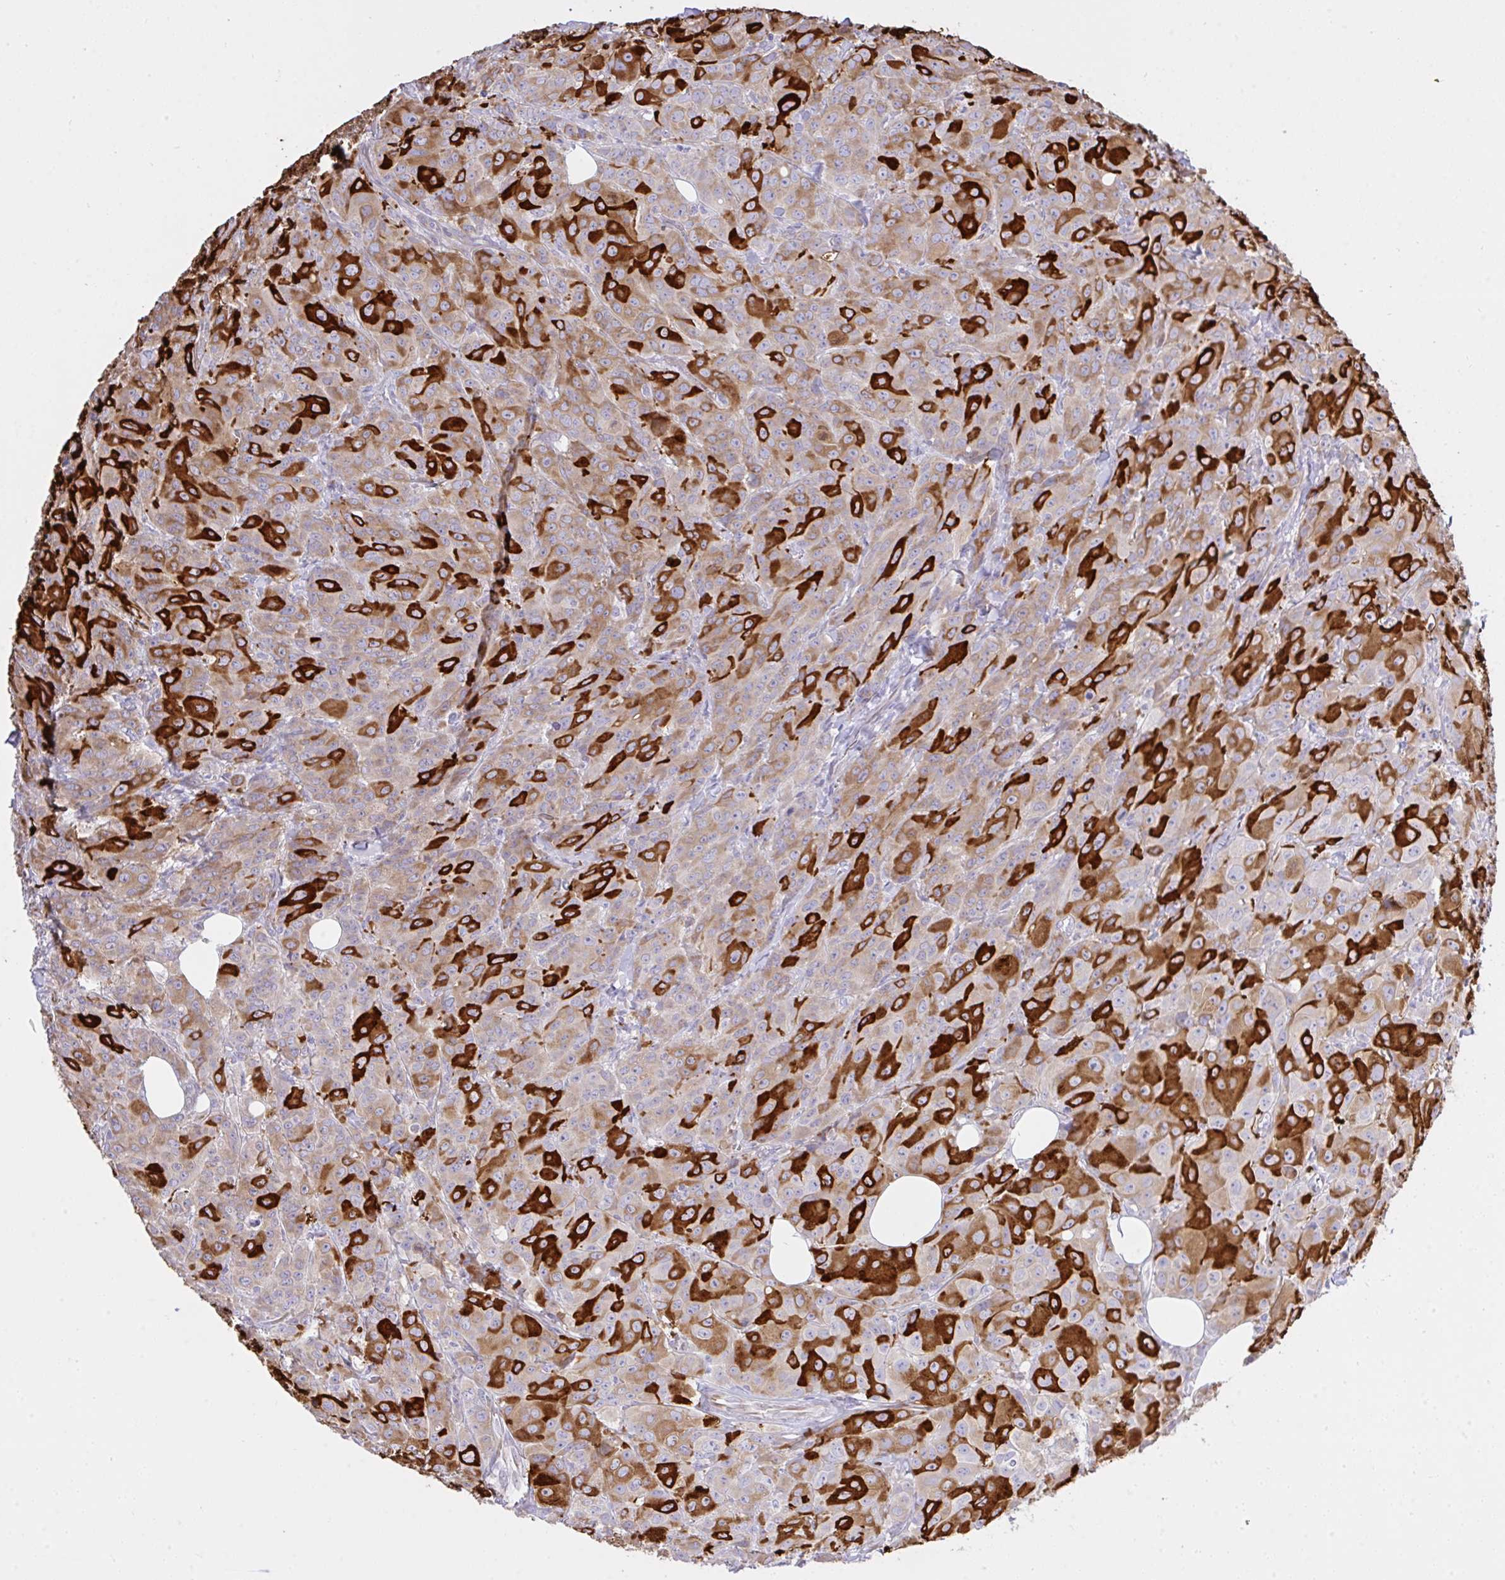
{"staining": {"intensity": "strong", "quantity": "25%-75%", "location": "cytoplasmic/membranous"}, "tissue": "breast cancer", "cell_type": "Tumor cells", "image_type": "cancer", "snomed": [{"axis": "morphology", "description": "Normal tissue, NOS"}, {"axis": "morphology", "description": "Duct carcinoma"}, {"axis": "topography", "description": "Breast"}], "caption": "Immunohistochemistry (DAB (3,3'-diaminobenzidine)) staining of human breast cancer (infiltrating ductal carcinoma) demonstrates strong cytoplasmic/membranous protein staining in about 25%-75% of tumor cells.", "gene": "EEF1A2", "patient": {"sex": "female", "age": 43}}